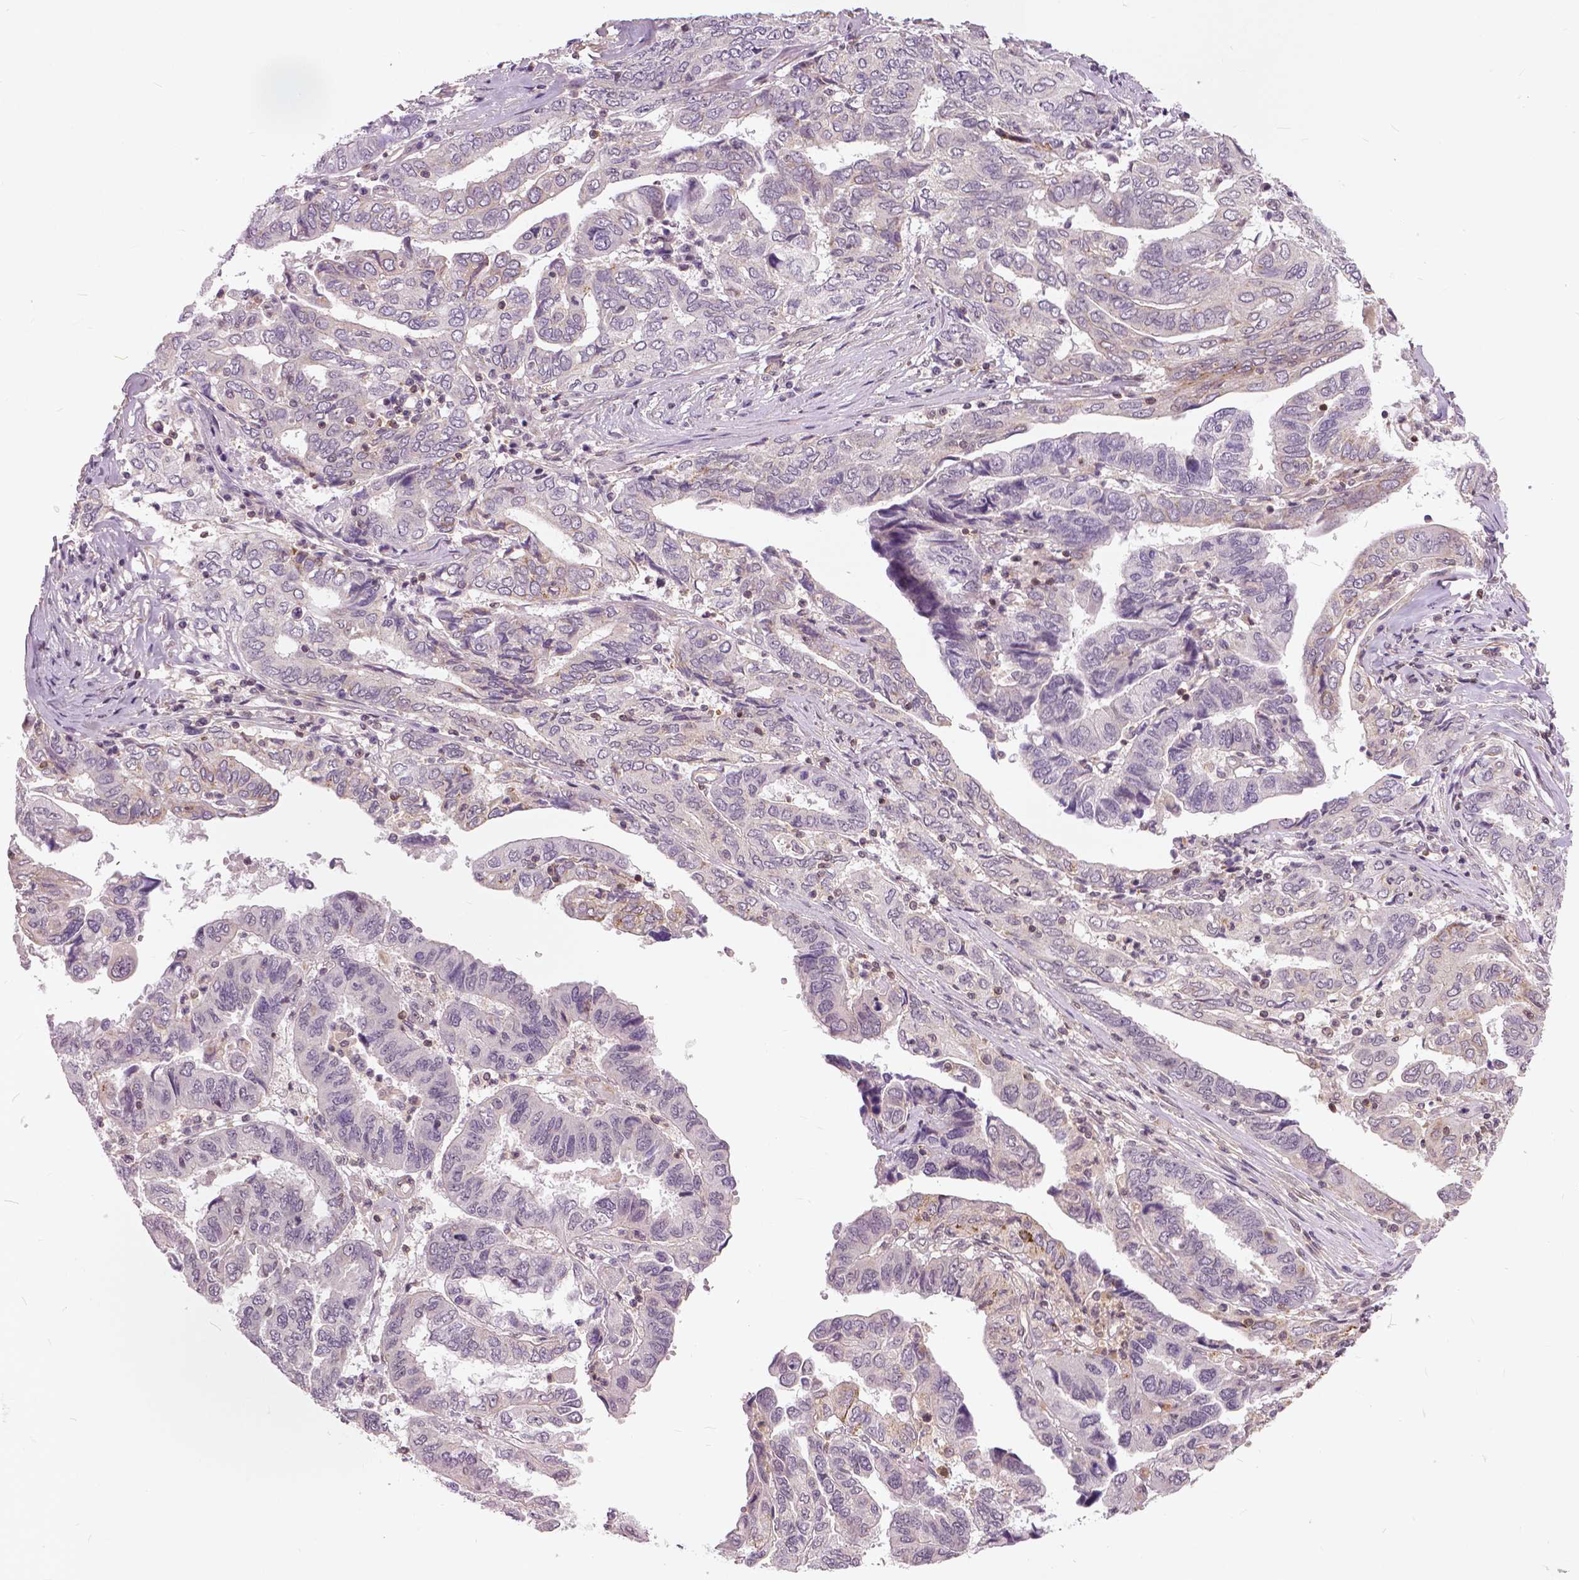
{"staining": {"intensity": "negative", "quantity": "none", "location": "none"}, "tissue": "ovarian cancer", "cell_type": "Tumor cells", "image_type": "cancer", "snomed": [{"axis": "morphology", "description": "Cystadenocarcinoma, serous, NOS"}, {"axis": "topography", "description": "Ovary"}], "caption": "High power microscopy micrograph of an immunohistochemistry (IHC) image of ovarian cancer, revealing no significant expression in tumor cells.", "gene": "ANXA13", "patient": {"sex": "female", "age": 79}}